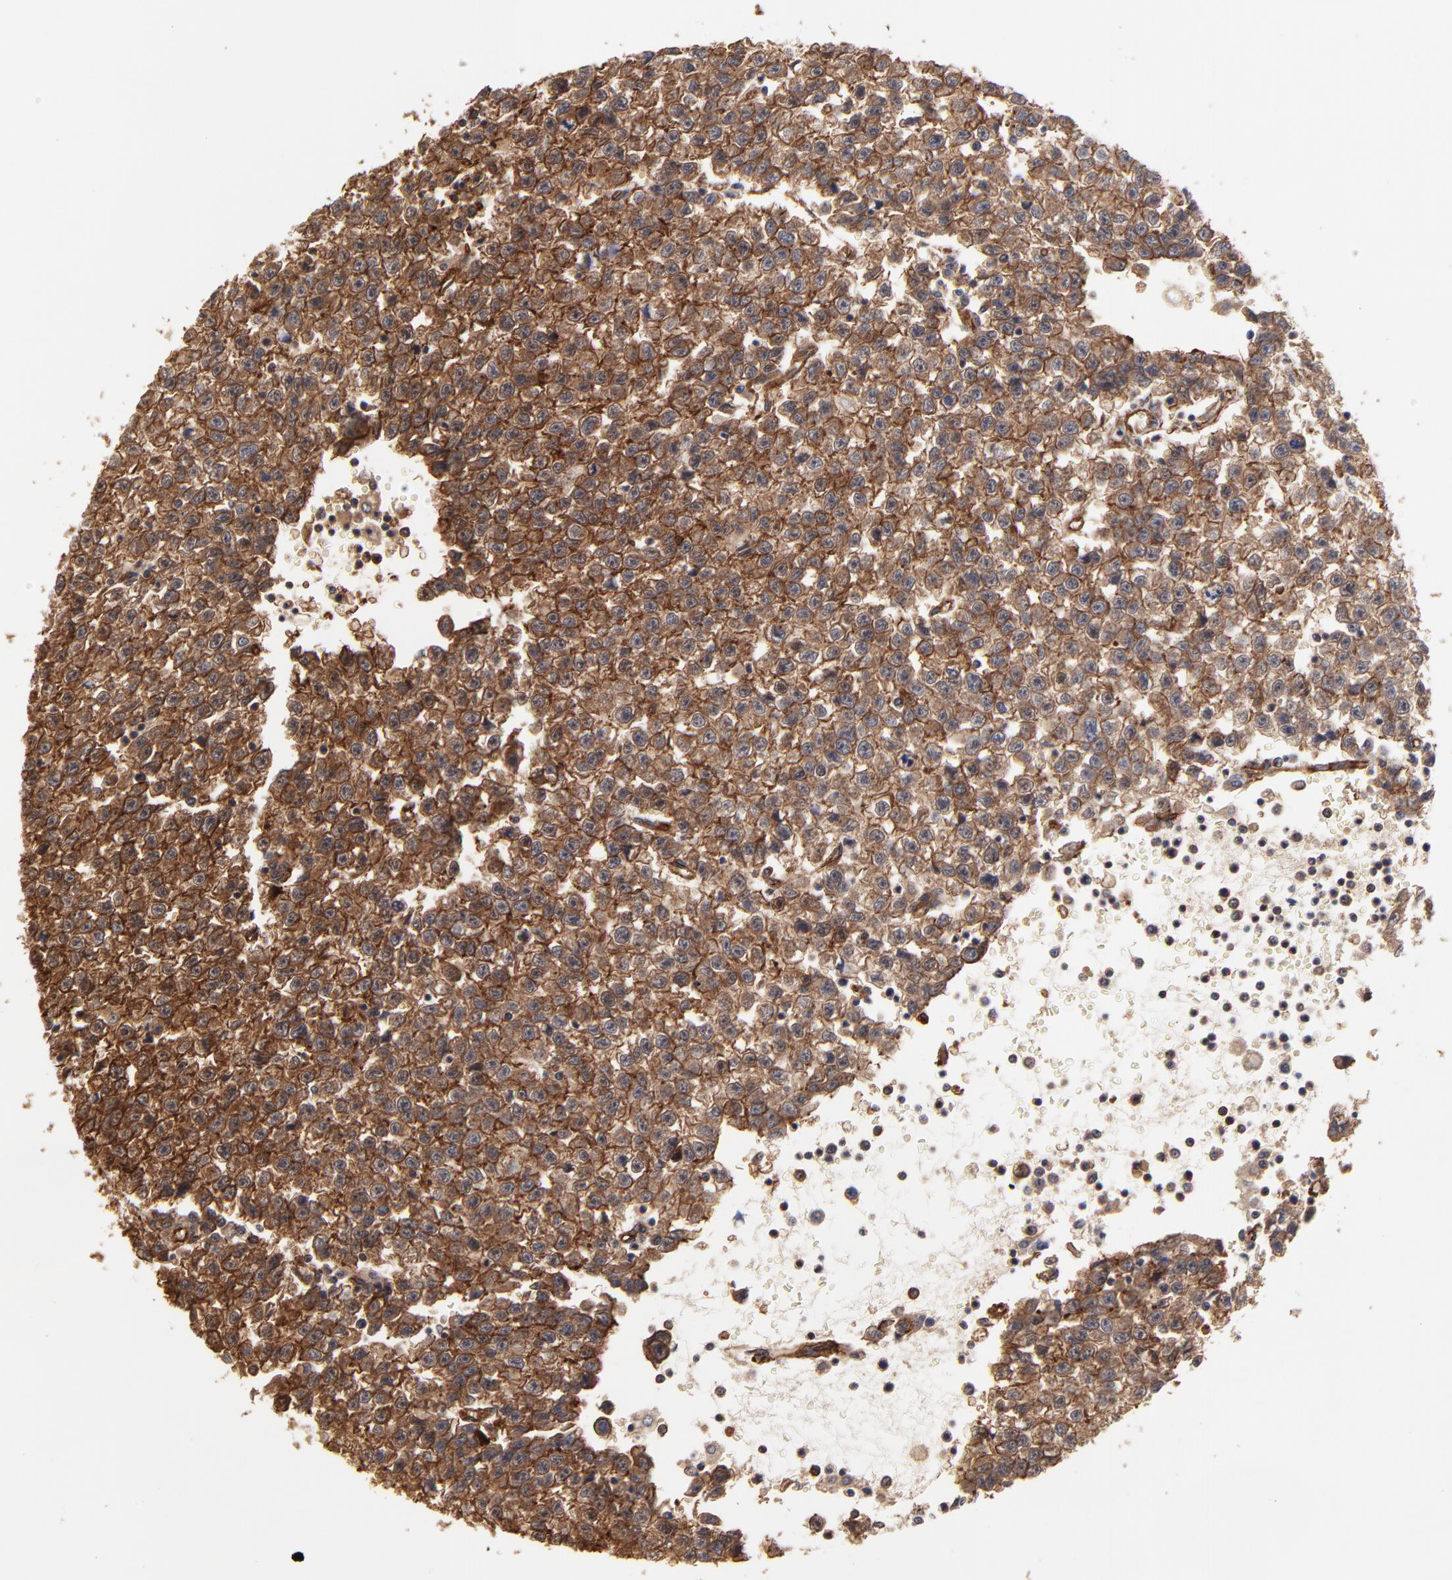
{"staining": {"intensity": "strong", "quantity": ">75%", "location": "cytoplasmic/membranous"}, "tissue": "testis cancer", "cell_type": "Tumor cells", "image_type": "cancer", "snomed": [{"axis": "morphology", "description": "Seminoma, NOS"}, {"axis": "topography", "description": "Testis"}], "caption": "Immunohistochemical staining of testis cancer reveals high levels of strong cytoplasmic/membranous positivity in approximately >75% of tumor cells.", "gene": "ARMT1", "patient": {"sex": "male", "age": 35}}